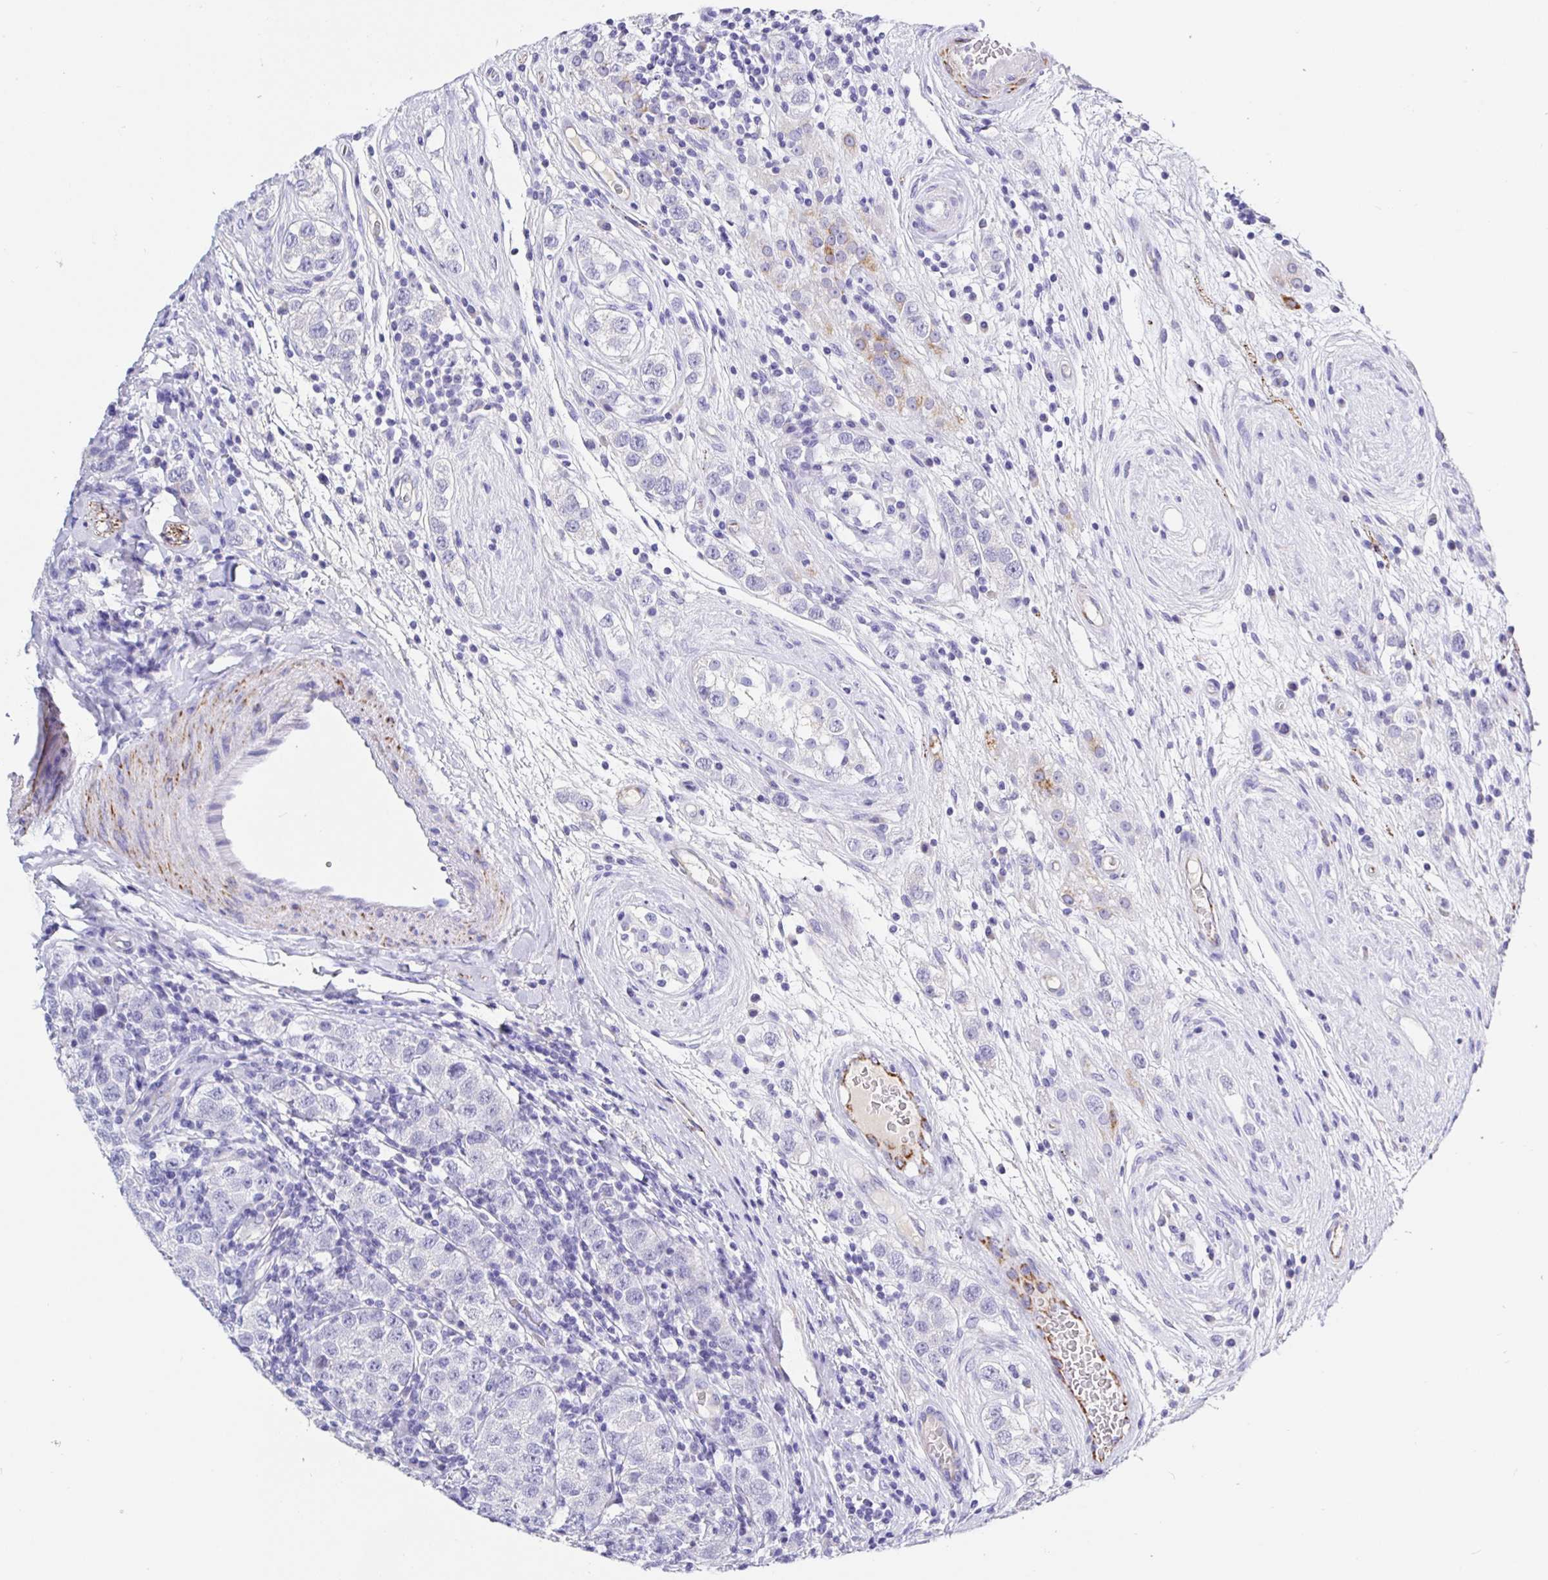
{"staining": {"intensity": "negative", "quantity": "none", "location": "none"}, "tissue": "testis cancer", "cell_type": "Tumor cells", "image_type": "cancer", "snomed": [{"axis": "morphology", "description": "Seminoma, NOS"}, {"axis": "topography", "description": "Testis"}], "caption": "A photomicrograph of testis cancer stained for a protein shows no brown staining in tumor cells. The staining was performed using DAB to visualize the protein expression in brown, while the nuclei were stained in blue with hematoxylin (Magnification: 20x).", "gene": "MAOA", "patient": {"sex": "male", "age": 34}}